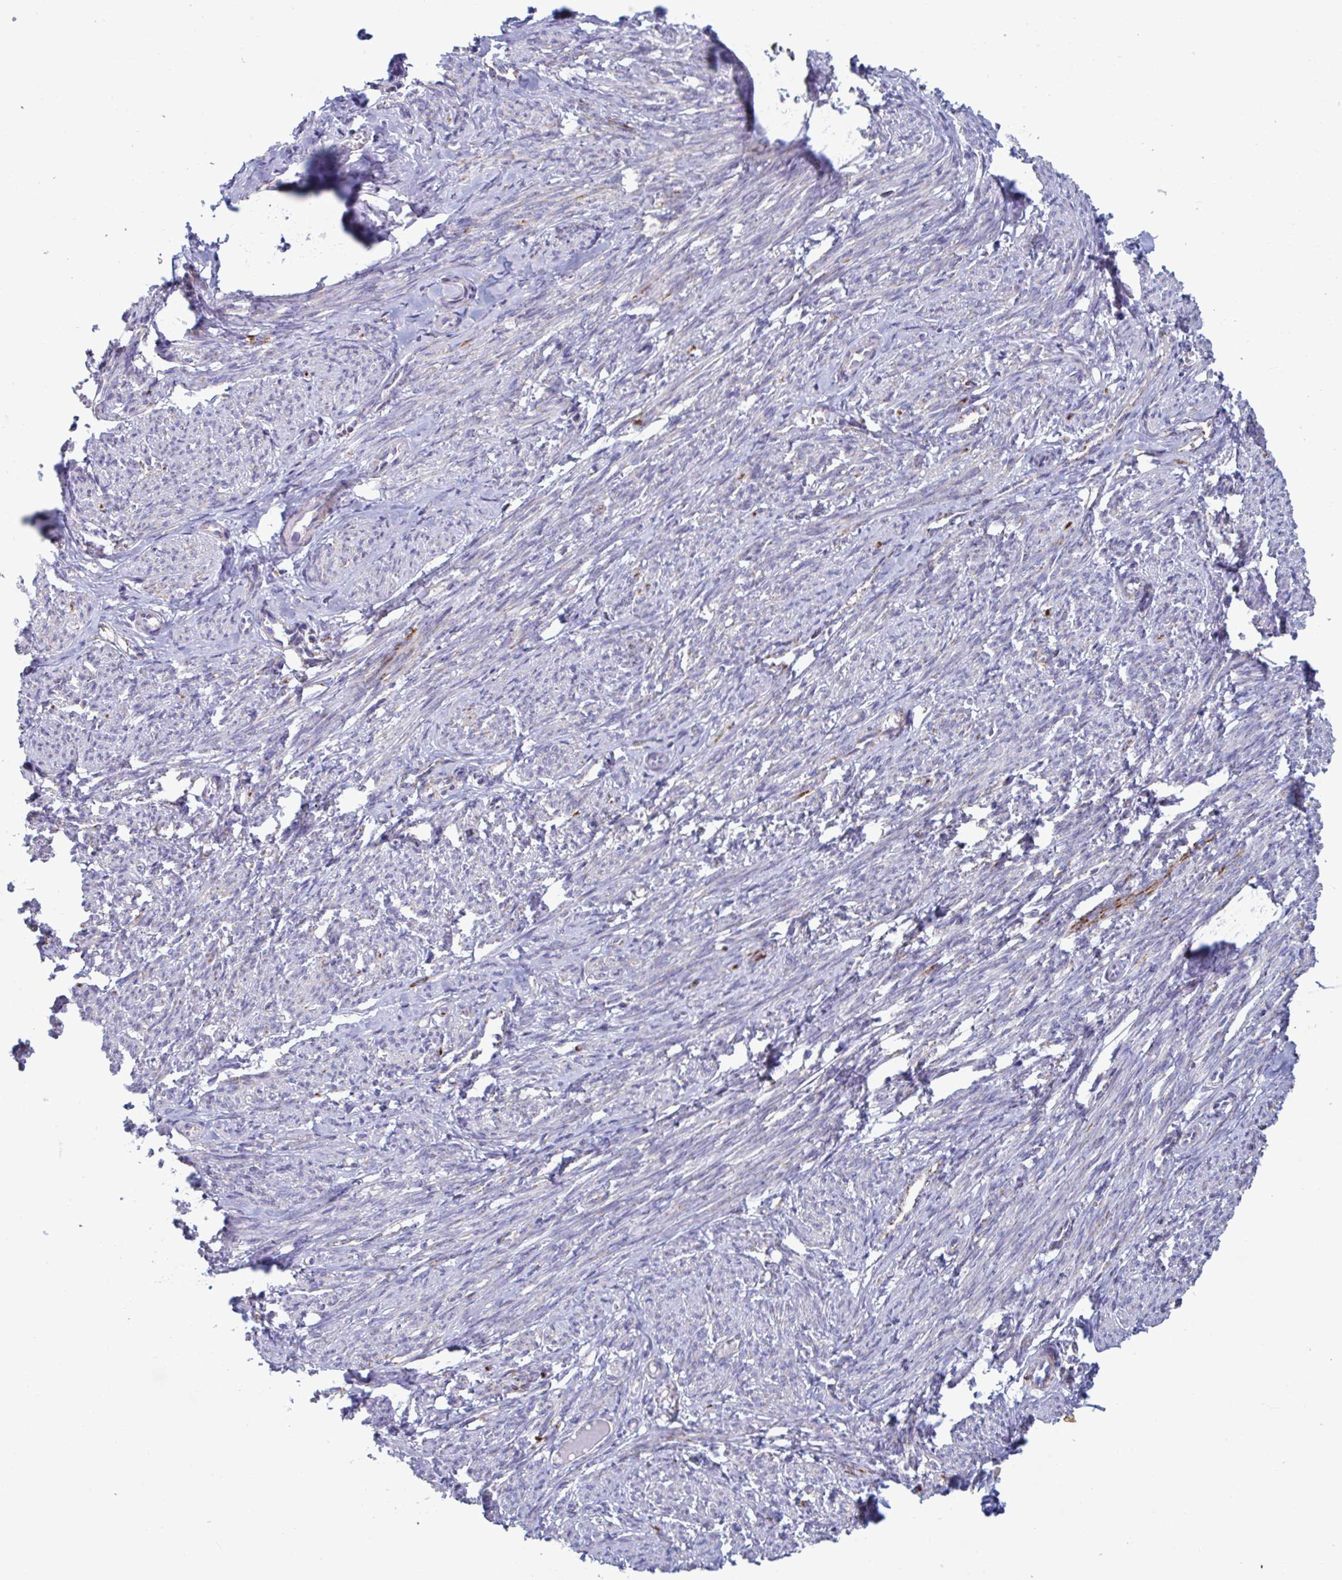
{"staining": {"intensity": "negative", "quantity": "none", "location": "none"}, "tissue": "smooth muscle", "cell_type": "Smooth muscle cells", "image_type": "normal", "snomed": [{"axis": "morphology", "description": "Normal tissue, NOS"}, {"axis": "topography", "description": "Smooth muscle"}], "caption": "This histopathology image is of normal smooth muscle stained with IHC to label a protein in brown with the nuclei are counter-stained blue. There is no expression in smooth muscle cells. (DAB (3,3'-diaminobenzidine) immunohistochemistry visualized using brightfield microscopy, high magnification).", "gene": "BCAT2", "patient": {"sex": "female", "age": 65}}